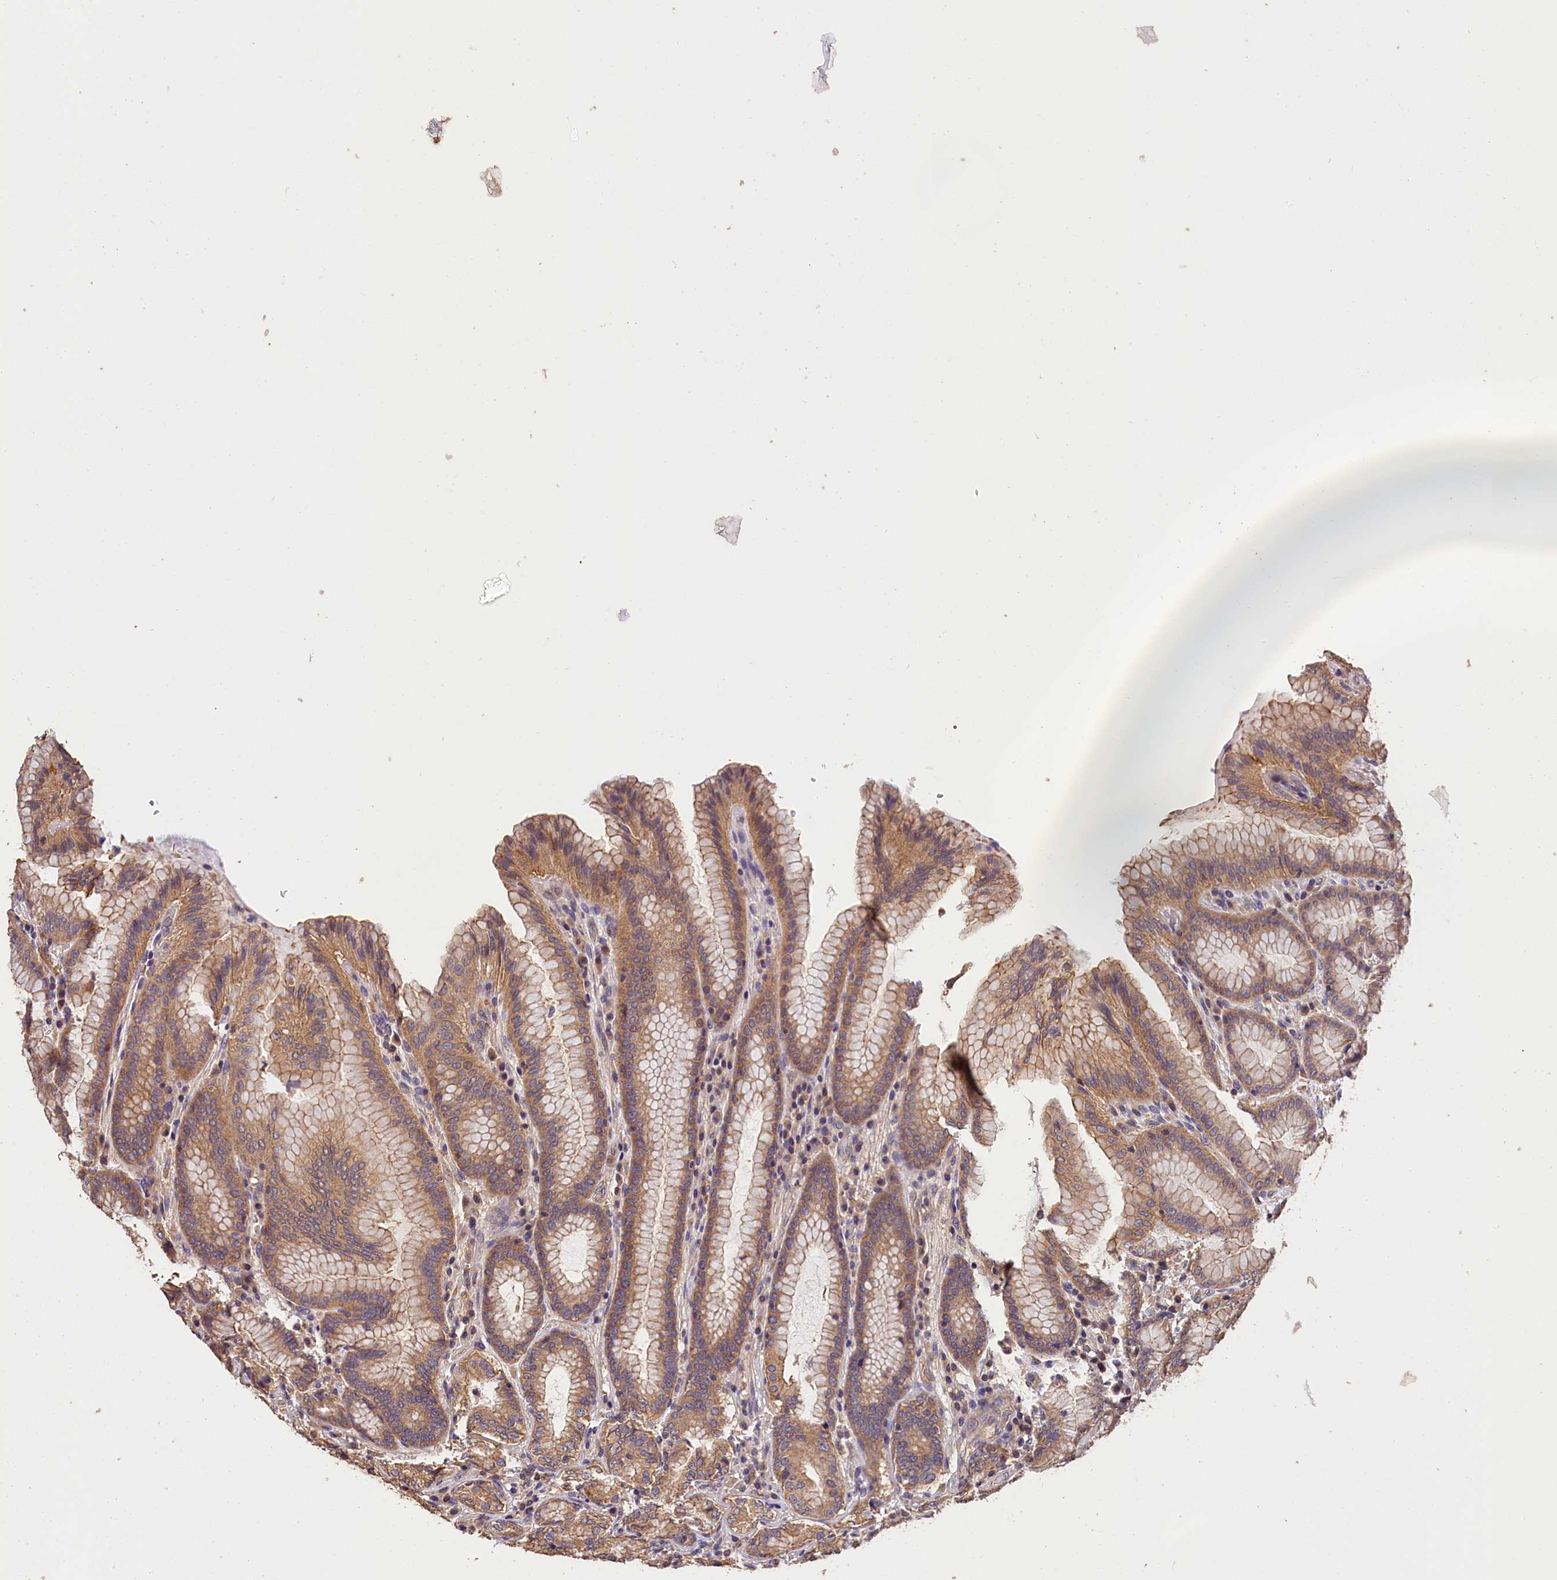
{"staining": {"intensity": "moderate", "quantity": ">75%", "location": "cytoplasmic/membranous"}, "tissue": "stomach", "cell_type": "Glandular cells", "image_type": "normal", "snomed": [{"axis": "morphology", "description": "Normal tissue, NOS"}, {"axis": "topography", "description": "Stomach, upper"}, {"axis": "topography", "description": "Stomach, lower"}], "caption": "A histopathology image showing moderate cytoplasmic/membranous expression in approximately >75% of glandular cells in benign stomach, as visualized by brown immunohistochemical staining.", "gene": "OAS3", "patient": {"sex": "female", "age": 76}}